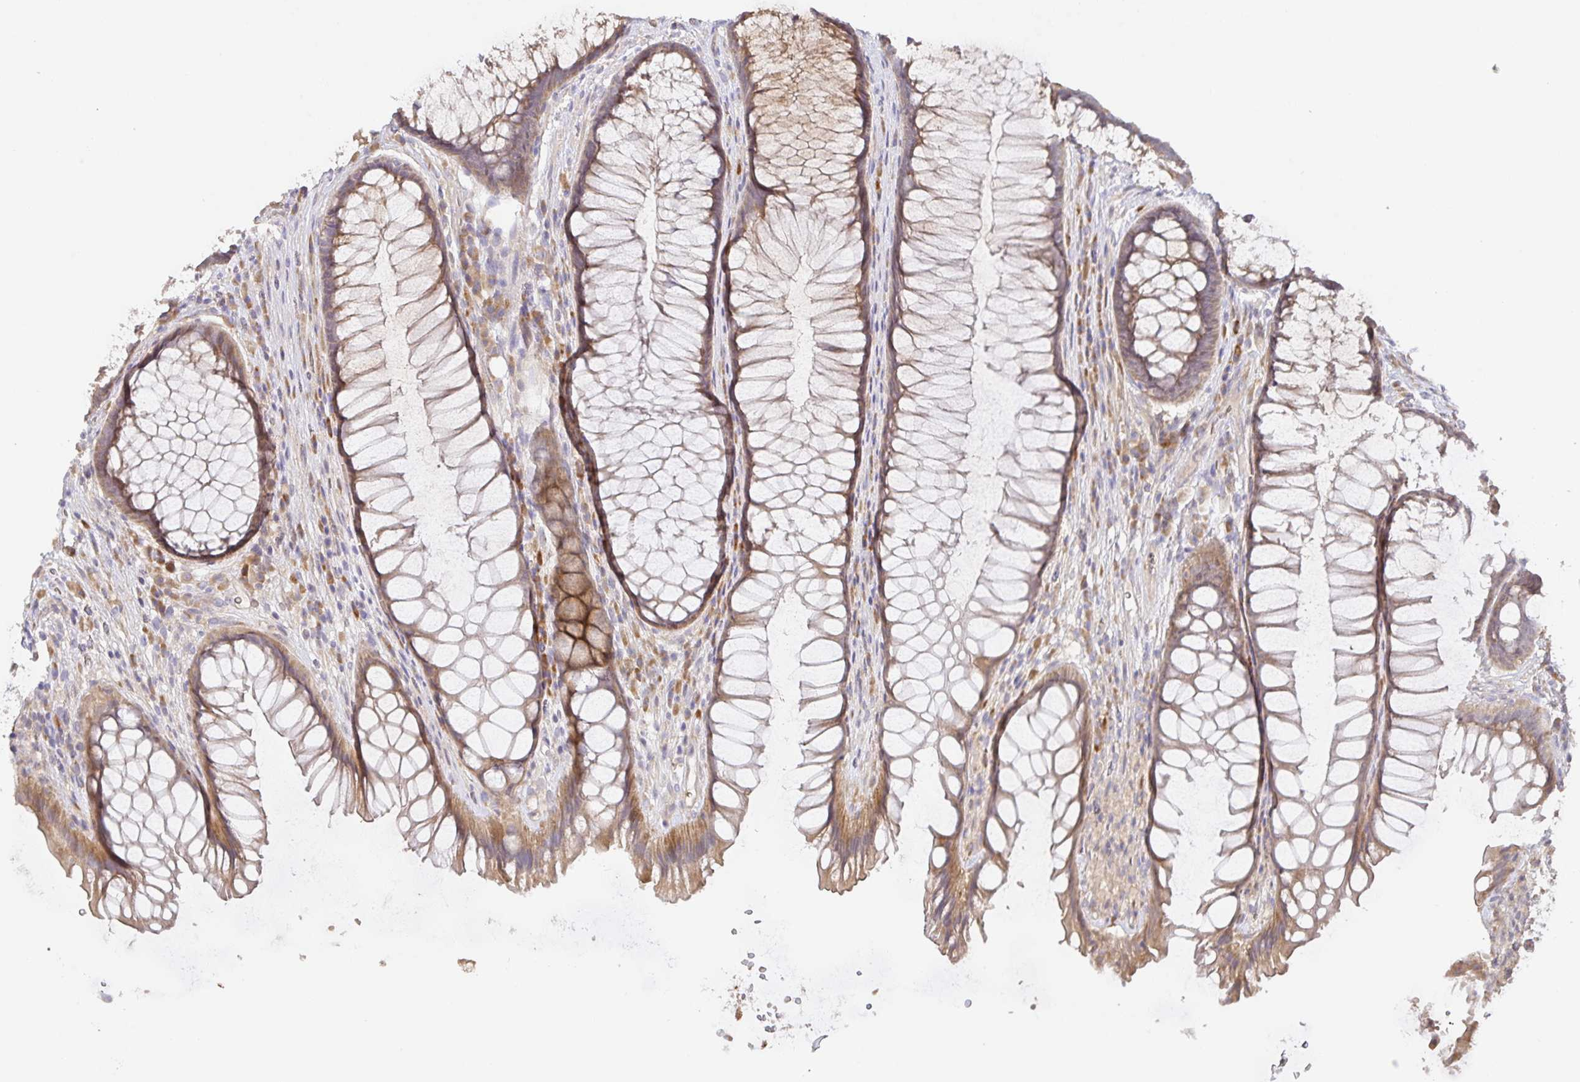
{"staining": {"intensity": "moderate", "quantity": ">75%", "location": "cytoplasmic/membranous"}, "tissue": "rectum", "cell_type": "Glandular cells", "image_type": "normal", "snomed": [{"axis": "morphology", "description": "Normal tissue, NOS"}, {"axis": "topography", "description": "Rectum"}], "caption": "Immunohistochemistry (IHC) micrograph of benign rectum: human rectum stained using immunohistochemistry (IHC) exhibits medium levels of moderate protein expression localized specifically in the cytoplasmic/membranous of glandular cells, appearing as a cytoplasmic/membranous brown color.", "gene": "ZDHHC11B", "patient": {"sex": "male", "age": 53}}